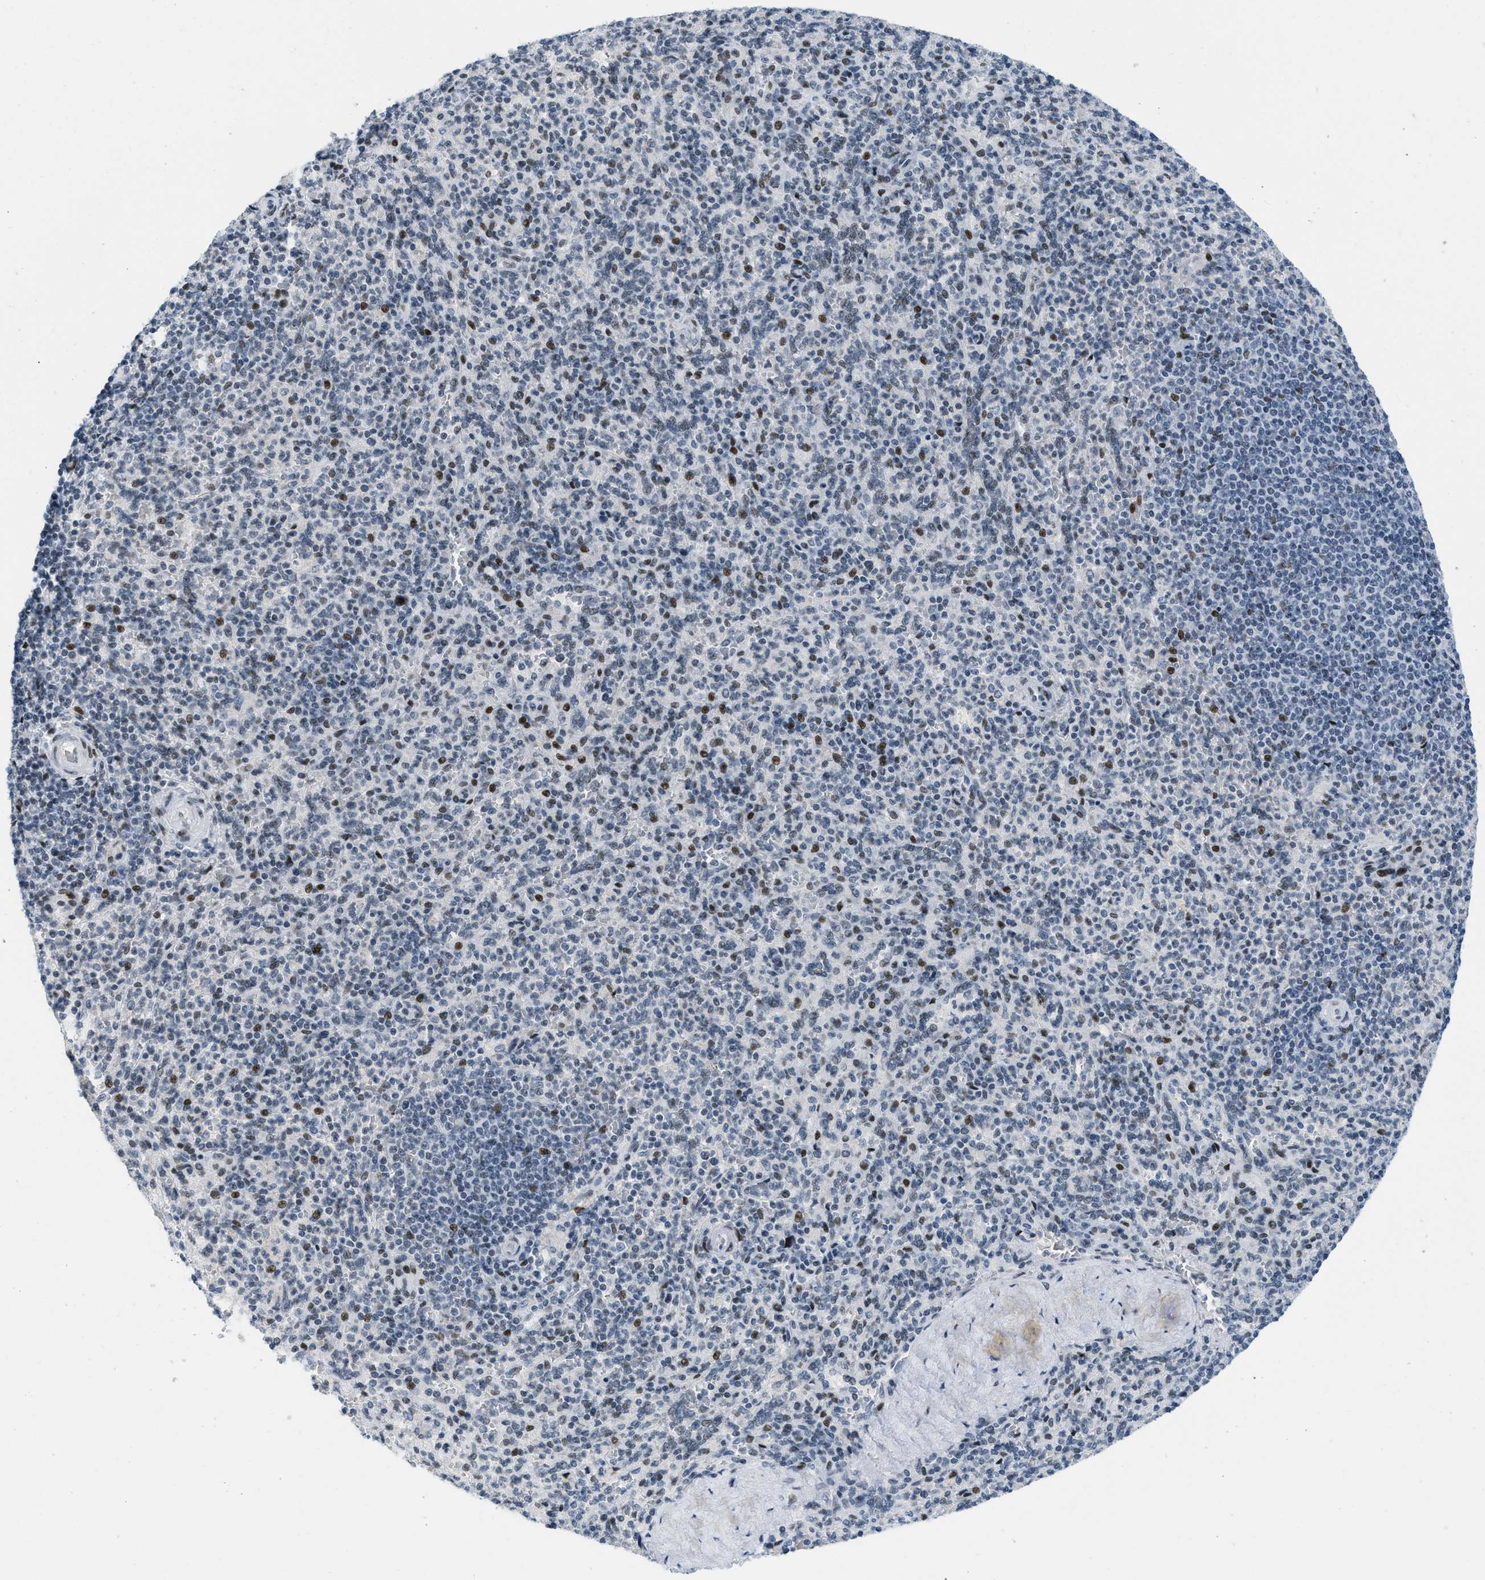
{"staining": {"intensity": "strong", "quantity": "<25%", "location": "nuclear"}, "tissue": "spleen", "cell_type": "Cells in red pulp", "image_type": "normal", "snomed": [{"axis": "morphology", "description": "Normal tissue, NOS"}, {"axis": "topography", "description": "Spleen"}], "caption": "Immunohistochemistry (IHC) micrograph of normal human spleen stained for a protein (brown), which displays medium levels of strong nuclear expression in approximately <25% of cells in red pulp.", "gene": "PBX1", "patient": {"sex": "male", "age": 36}}